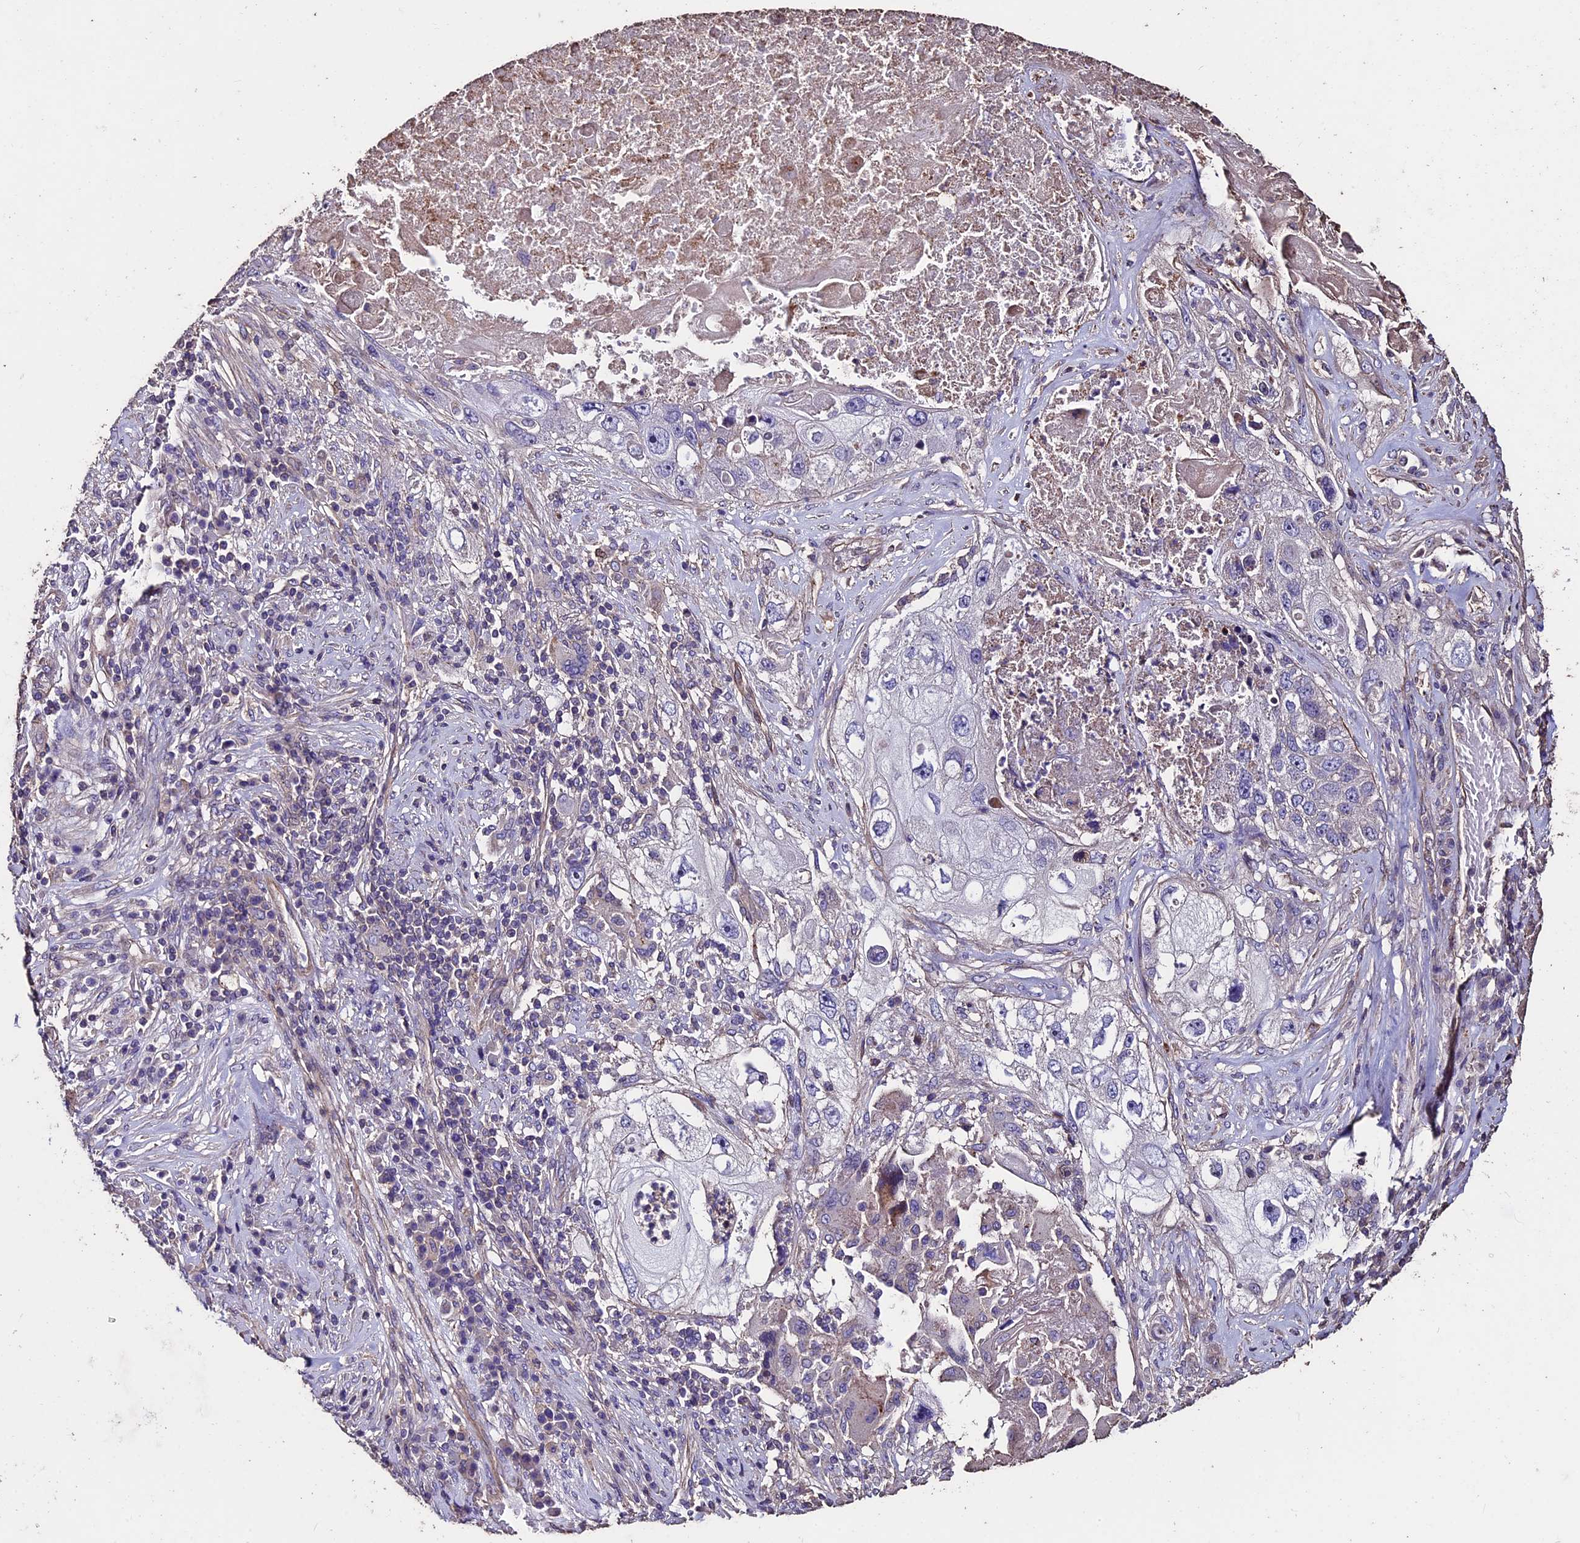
{"staining": {"intensity": "negative", "quantity": "none", "location": "none"}, "tissue": "lung cancer", "cell_type": "Tumor cells", "image_type": "cancer", "snomed": [{"axis": "morphology", "description": "Squamous cell carcinoma, NOS"}, {"axis": "topography", "description": "Lung"}], "caption": "Protein analysis of lung cancer exhibits no significant staining in tumor cells.", "gene": "USB1", "patient": {"sex": "male", "age": 61}}